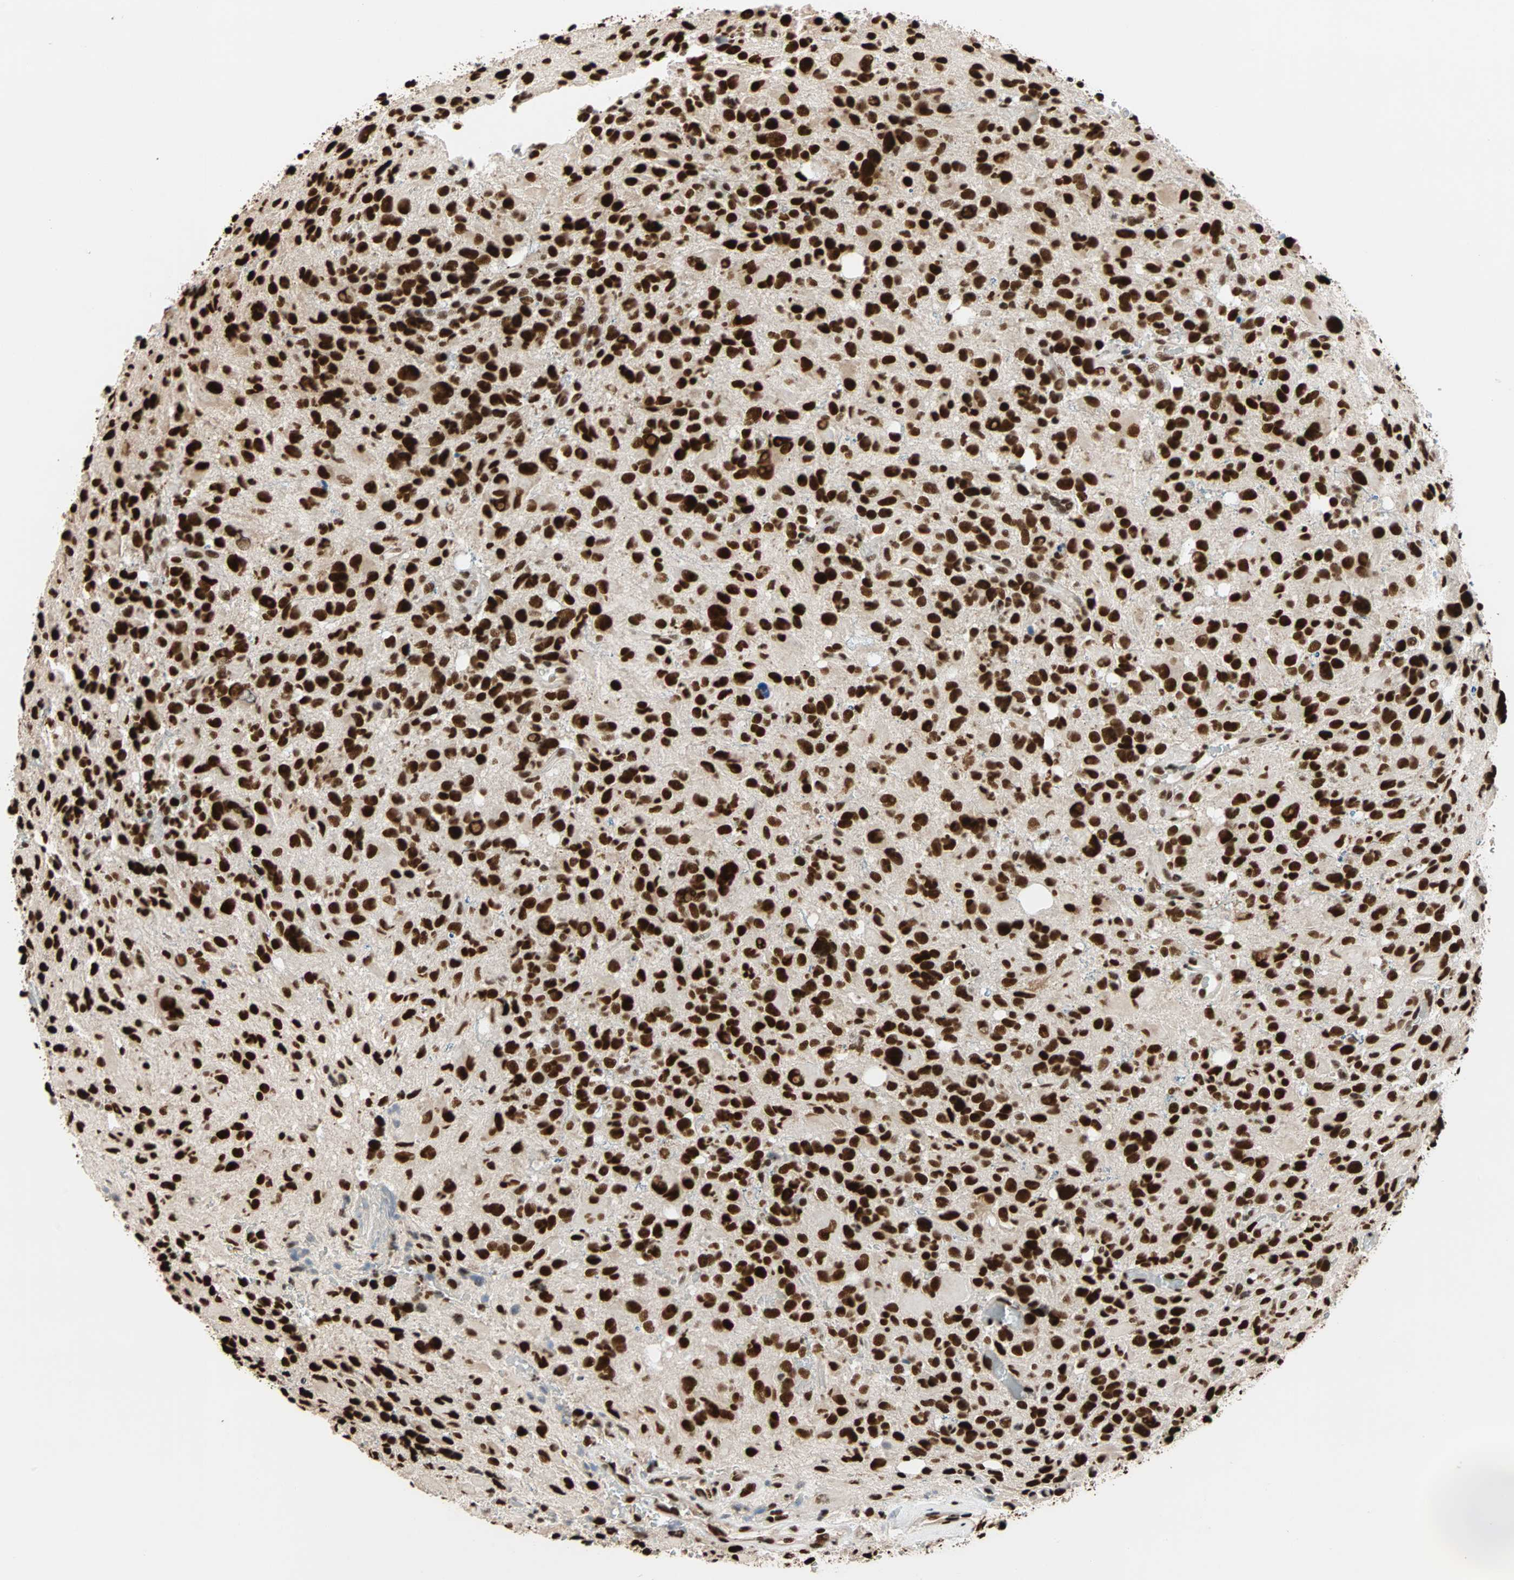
{"staining": {"intensity": "strong", "quantity": ">75%", "location": "nuclear"}, "tissue": "glioma", "cell_type": "Tumor cells", "image_type": "cancer", "snomed": [{"axis": "morphology", "description": "Glioma, malignant, High grade"}, {"axis": "topography", "description": "Brain"}], "caption": "Immunohistochemistry of human malignant glioma (high-grade) demonstrates high levels of strong nuclear staining in approximately >75% of tumor cells. (DAB (3,3'-diaminobenzidine) = brown stain, brightfield microscopy at high magnification).", "gene": "ILF2", "patient": {"sex": "male", "age": 48}}